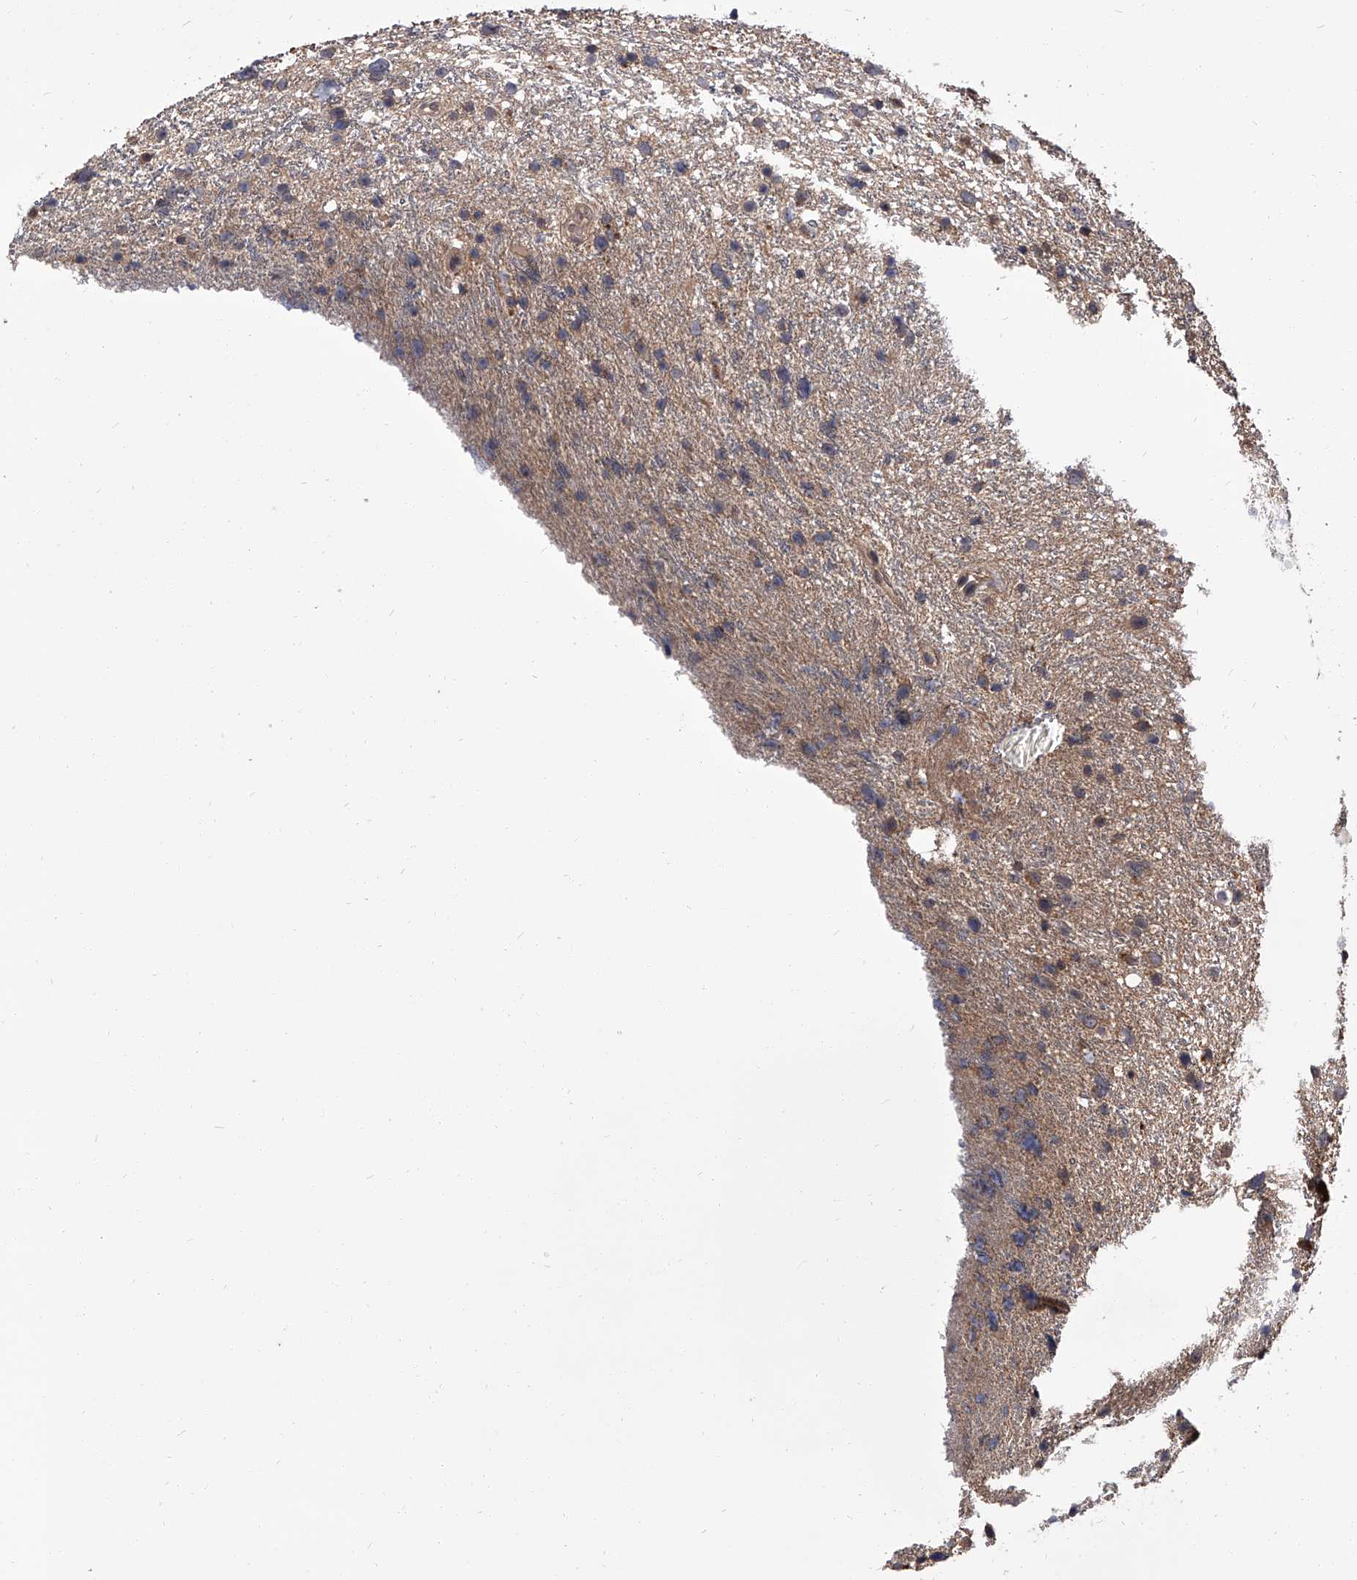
{"staining": {"intensity": "weak", "quantity": "25%-75%", "location": "cytoplasmic/membranous"}, "tissue": "glioma", "cell_type": "Tumor cells", "image_type": "cancer", "snomed": [{"axis": "morphology", "description": "Glioma, malignant, Low grade"}, {"axis": "topography", "description": "Cerebral cortex"}], "caption": "A micrograph showing weak cytoplasmic/membranous expression in about 25%-75% of tumor cells in malignant glioma (low-grade), as visualized by brown immunohistochemical staining.", "gene": "SLC18B1", "patient": {"sex": "female", "age": 39}}